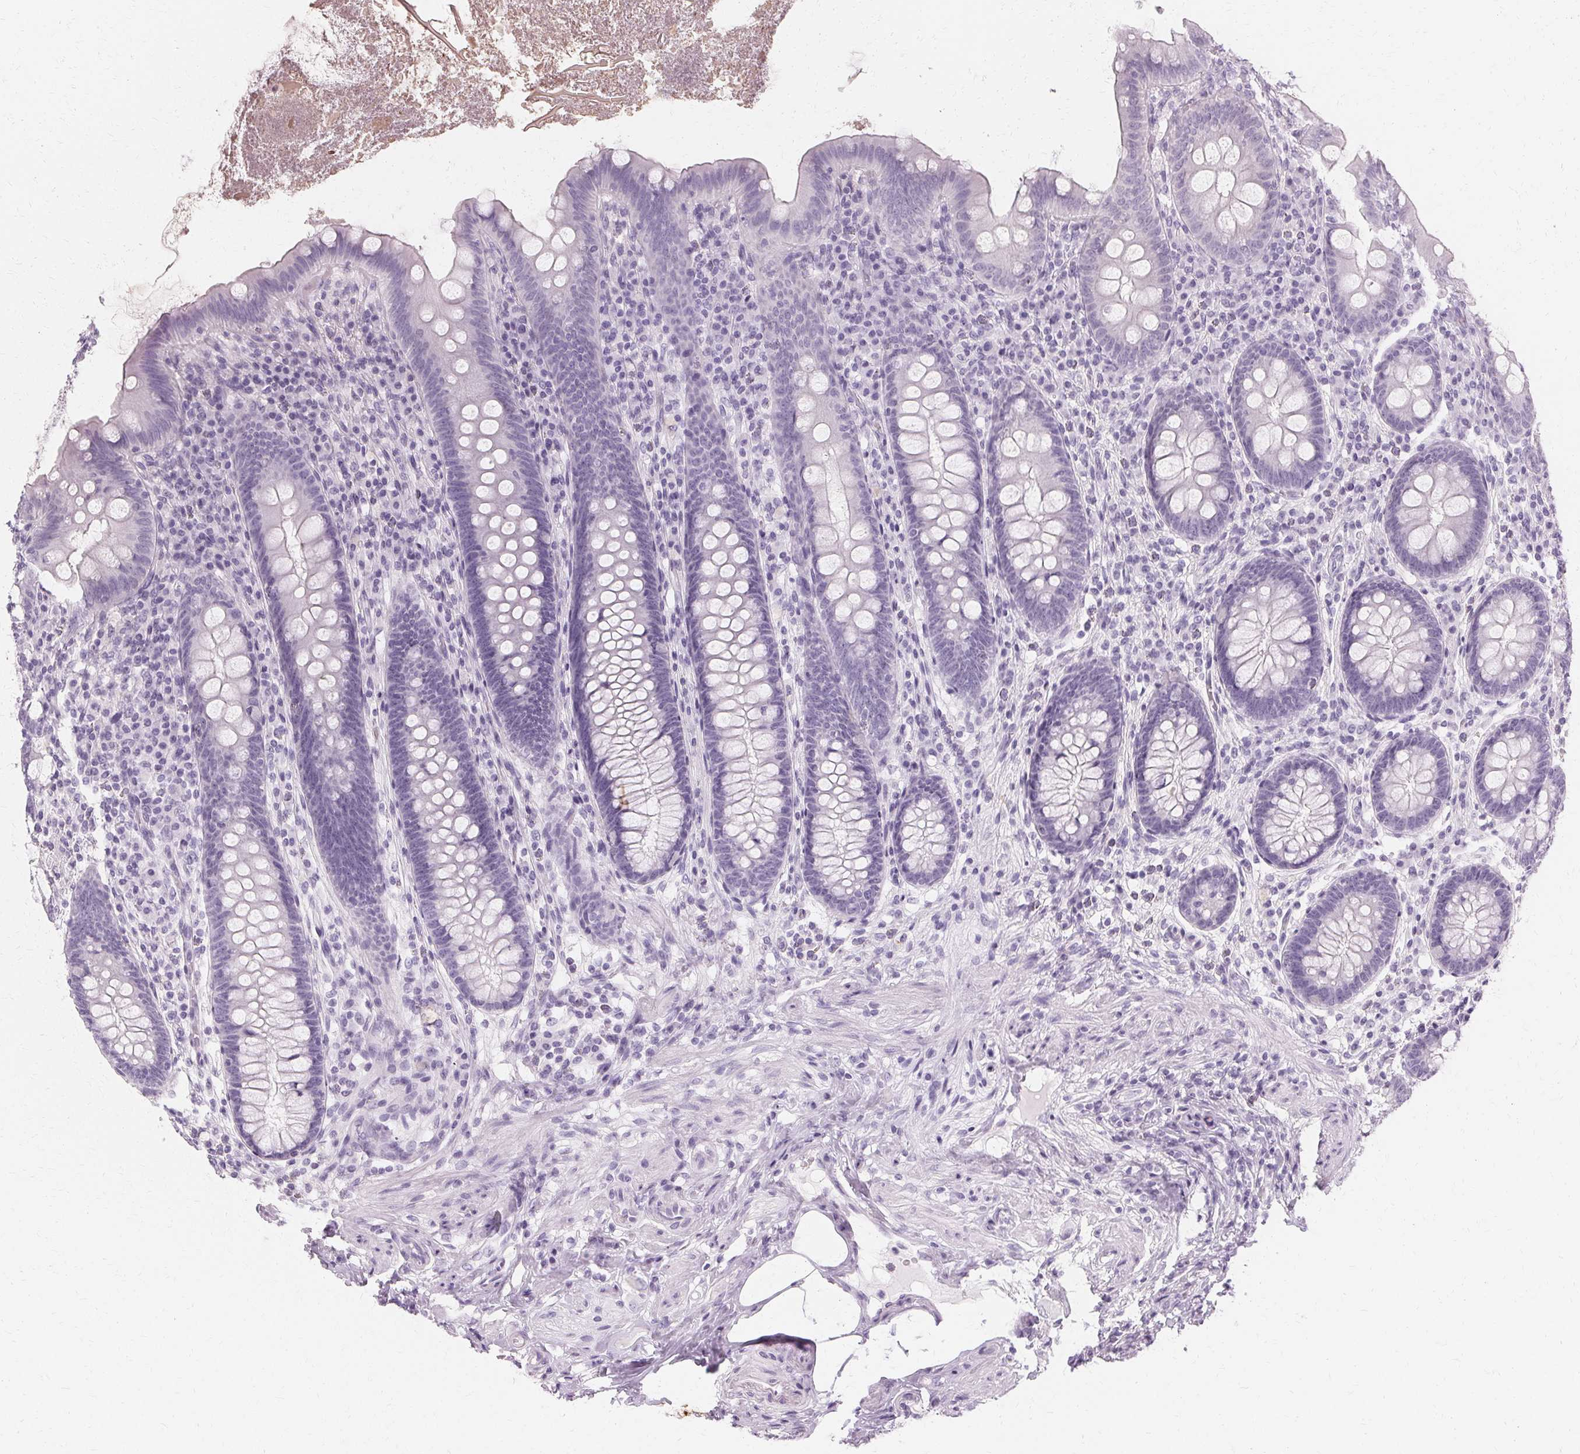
{"staining": {"intensity": "negative", "quantity": "none", "location": "none"}, "tissue": "appendix", "cell_type": "Glandular cells", "image_type": "normal", "snomed": [{"axis": "morphology", "description": "Normal tissue, NOS"}, {"axis": "topography", "description": "Appendix"}], "caption": "IHC of normal appendix displays no staining in glandular cells.", "gene": "KRT6A", "patient": {"sex": "male", "age": 71}}